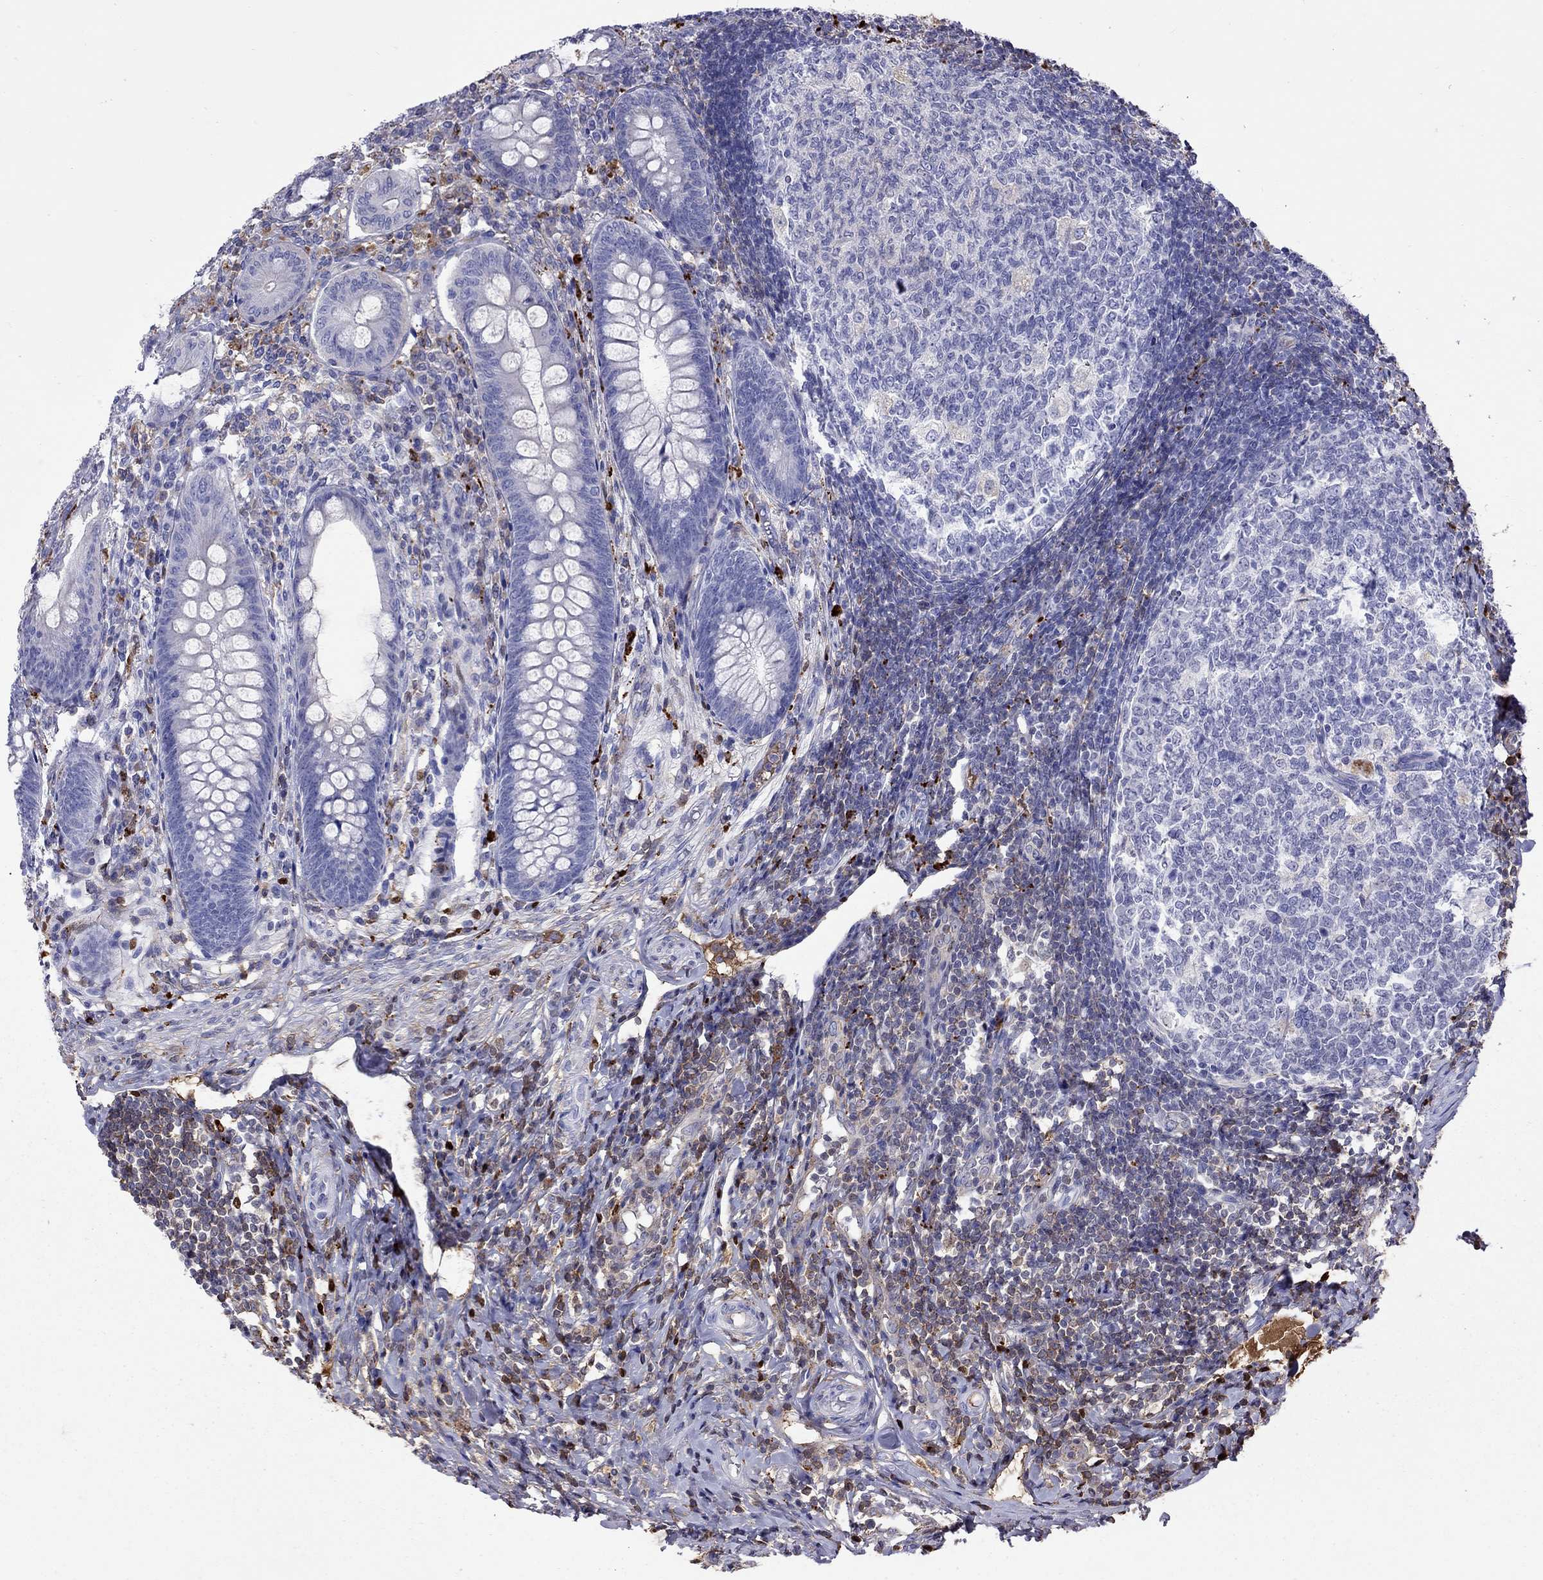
{"staining": {"intensity": "negative", "quantity": "none", "location": "none"}, "tissue": "appendix", "cell_type": "Glandular cells", "image_type": "normal", "snomed": [{"axis": "morphology", "description": "Normal tissue, NOS"}, {"axis": "morphology", "description": "Inflammation, NOS"}, {"axis": "topography", "description": "Appendix"}], "caption": "Unremarkable appendix was stained to show a protein in brown. There is no significant staining in glandular cells. (DAB (3,3'-diaminobenzidine) IHC visualized using brightfield microscopy, high magnification).", "gene": "SERPINA3", "patient": {"sex": "male", "age": 16}}